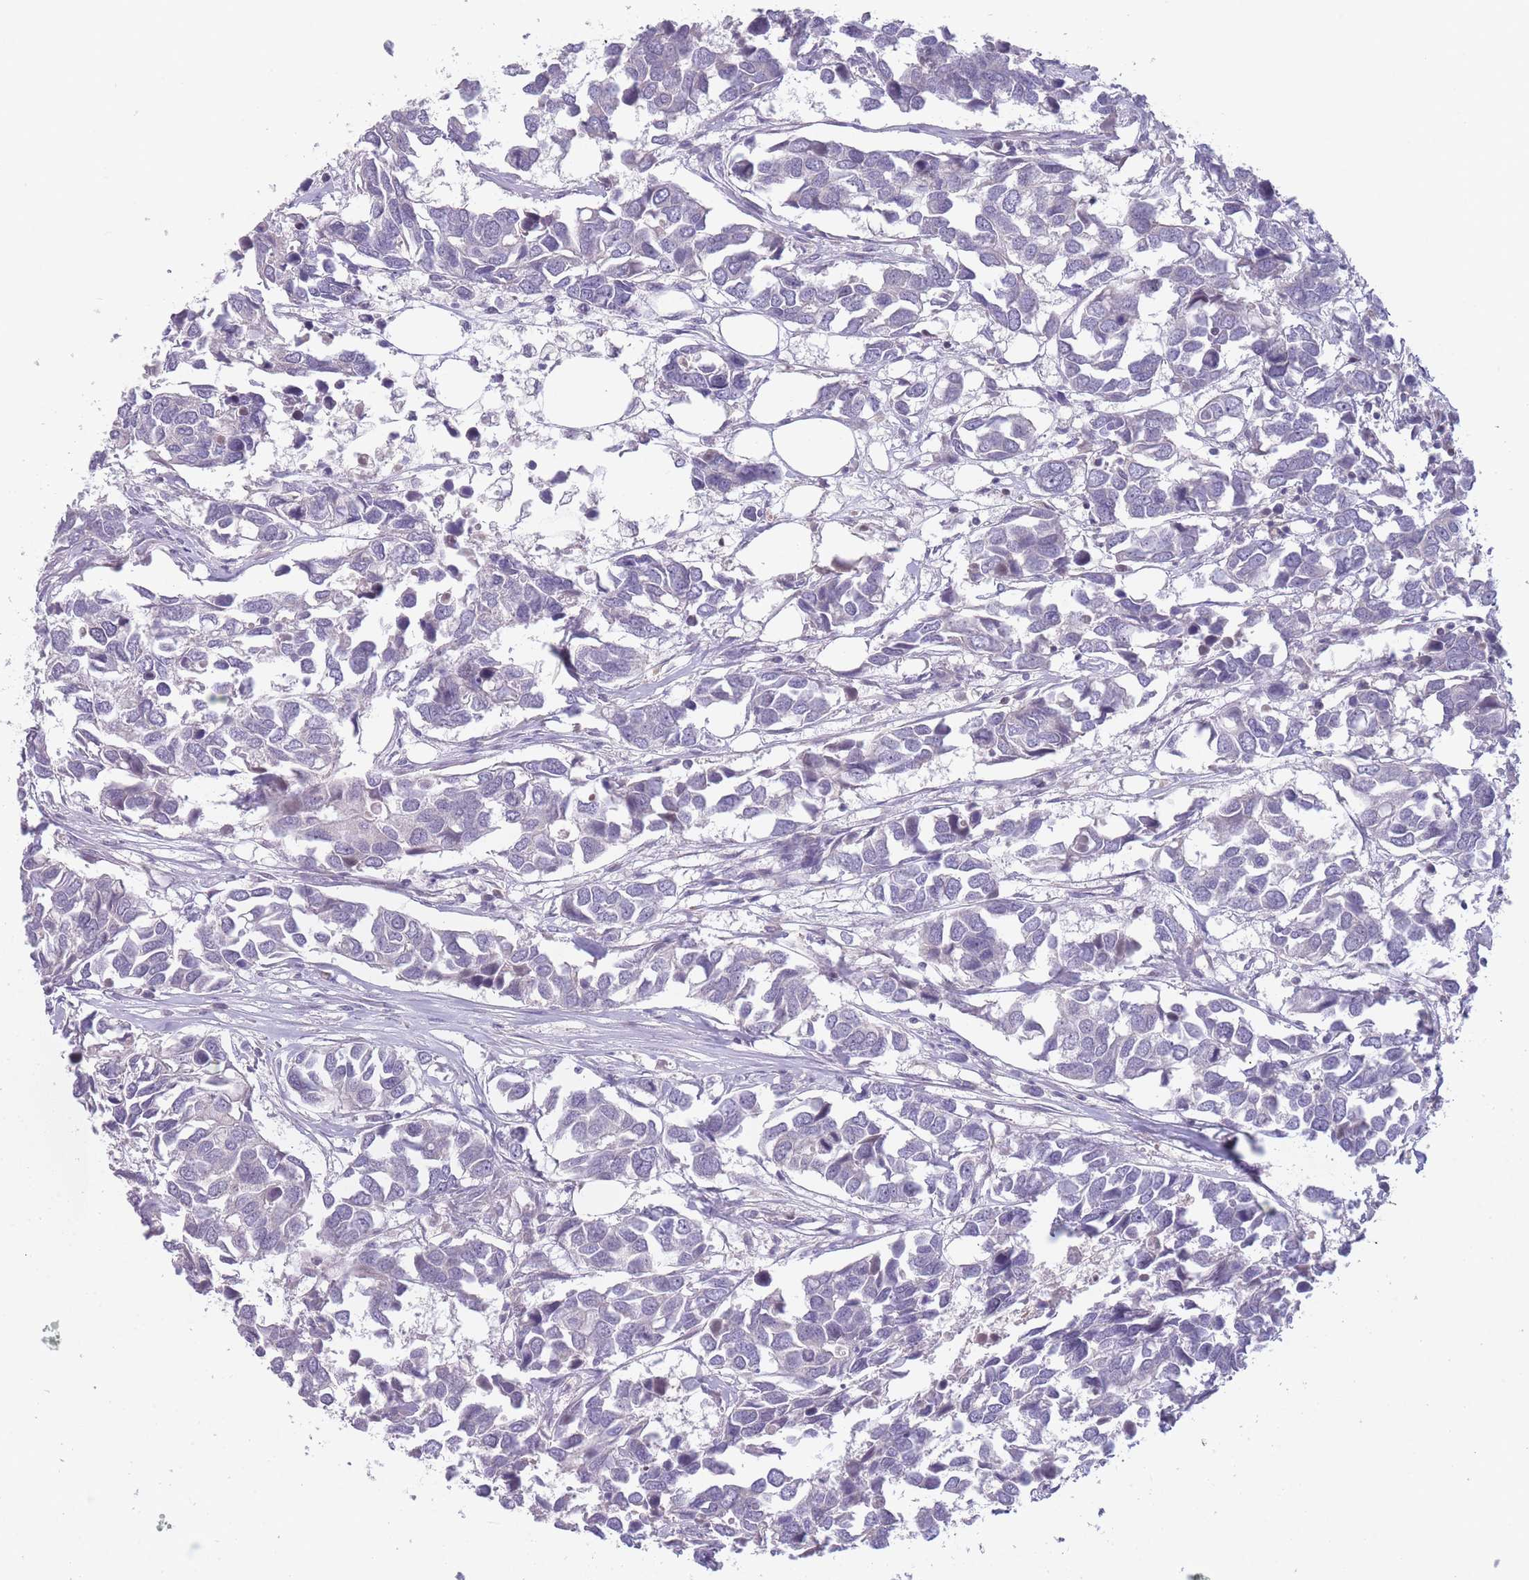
{"staining": {"intensity": "negative", "quantity": "none", "location": "none"}, "tissue": "breast cancer", "cell_type": "Tumor cells", "image_type": "cancer", "snomed": [{"axis": "morphology", "description": "Duct carcinoma"}, {"axis": "topography", "description": "Breast"}], "caption": "Histopathology image shows no protein expression in tumor cells of breast cancer tissue.", "gene": "SLC35F5", "patient": {"sex": "female", "age": 83}}